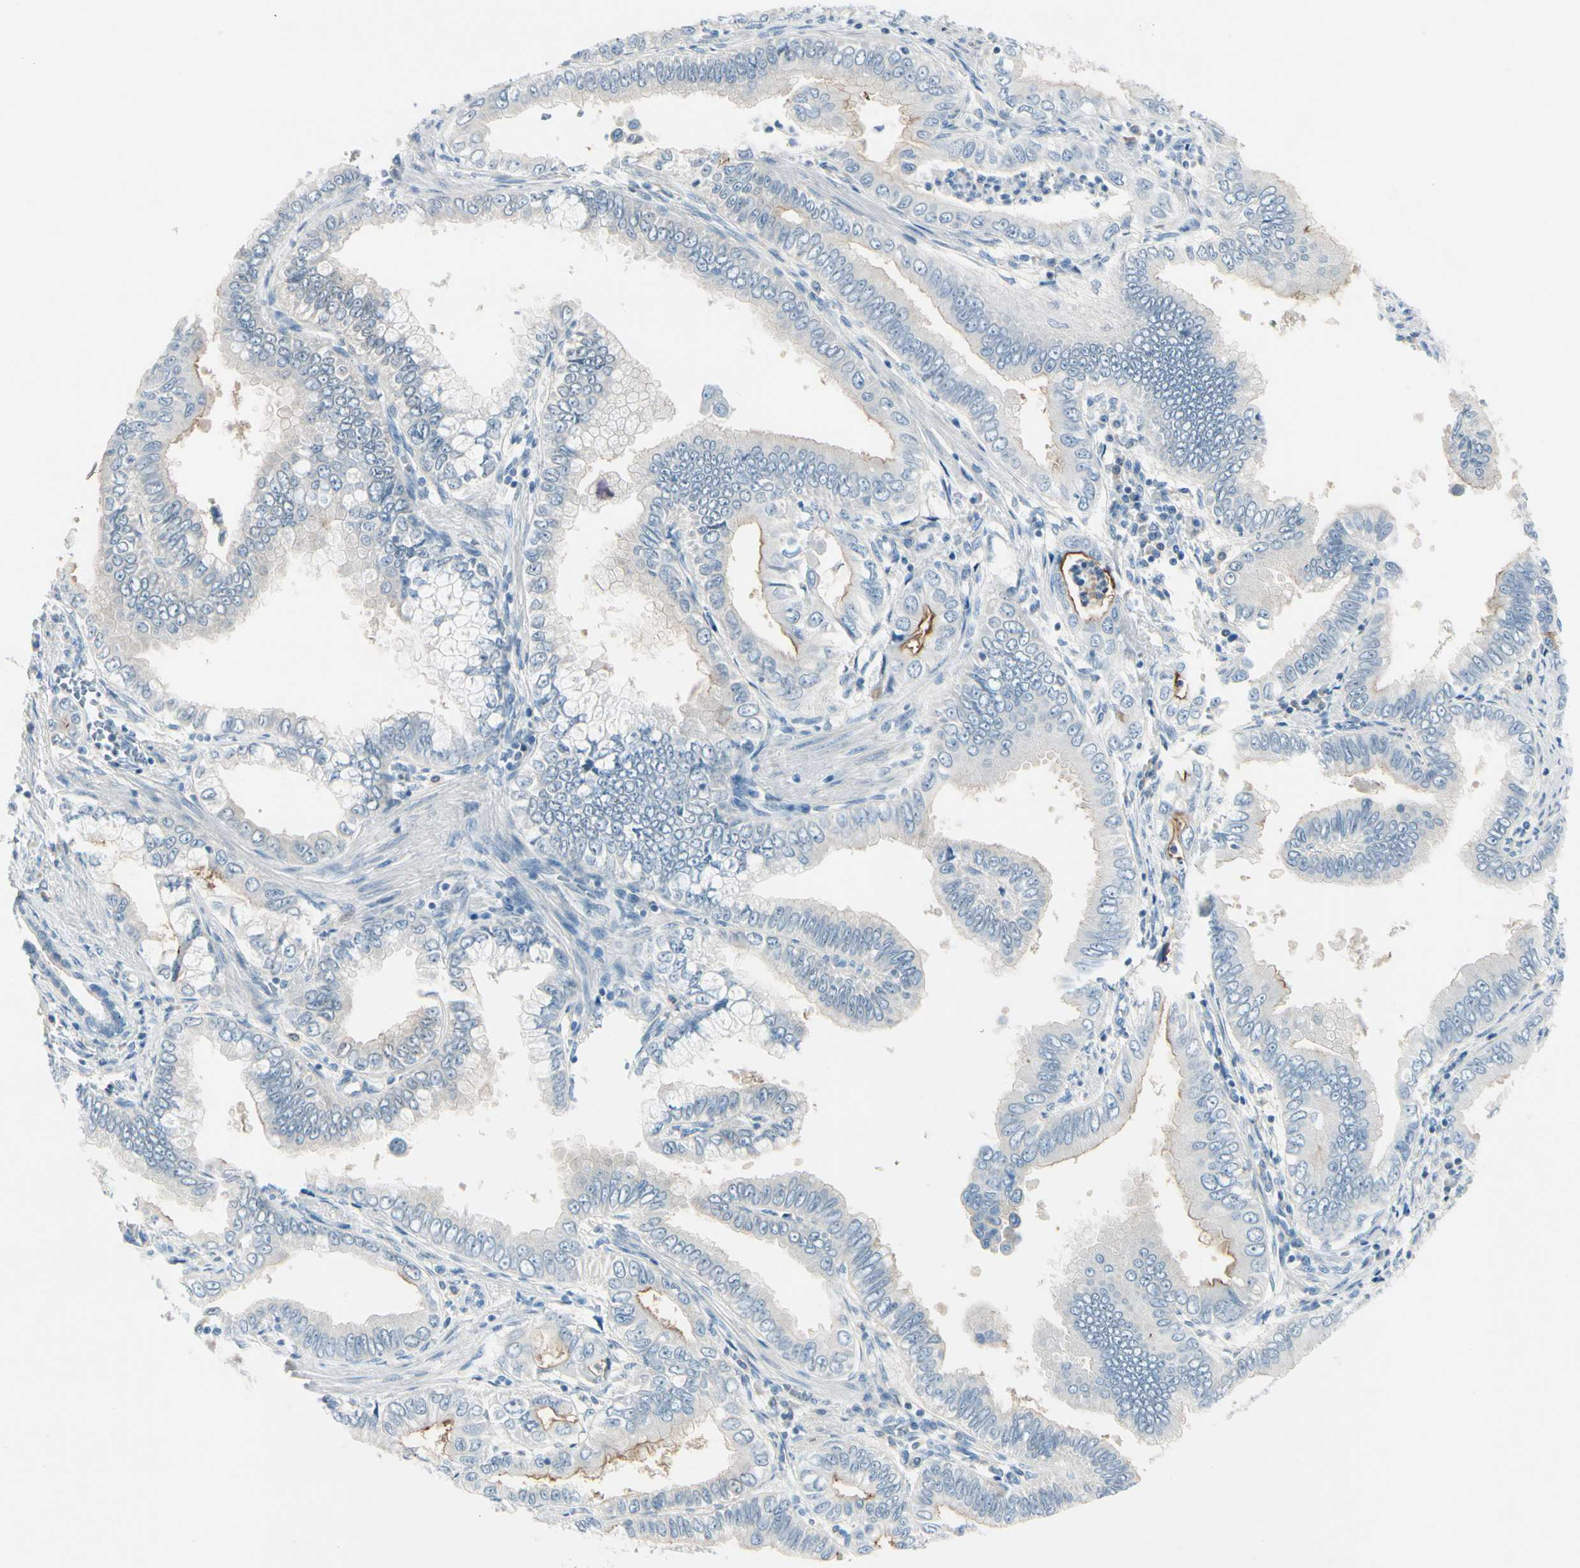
{"staining": {"intensity": "moderate", "quantity": "<25%", "location": "cytoplasmic/membranous"}, "tissue": "pancreatic cancer", "cell_type": "Tumor cells", "image_type": "cancer", "snomed": [{"axis": "morphology", "description": "Normal tissue, NOS"}, {"axis": "topography", "description": "Lymph node"}], "caption": "Tumor cells exhibit low levels of moderate cytoplasmic/membranous expression in about <25% of cells in pancreatic cancer. Immunohistochemistry stains the protein in brown and the nuclei are stained blue.", "gene": "PEBP1", "patient": {"sex": "male", "age": 50}}